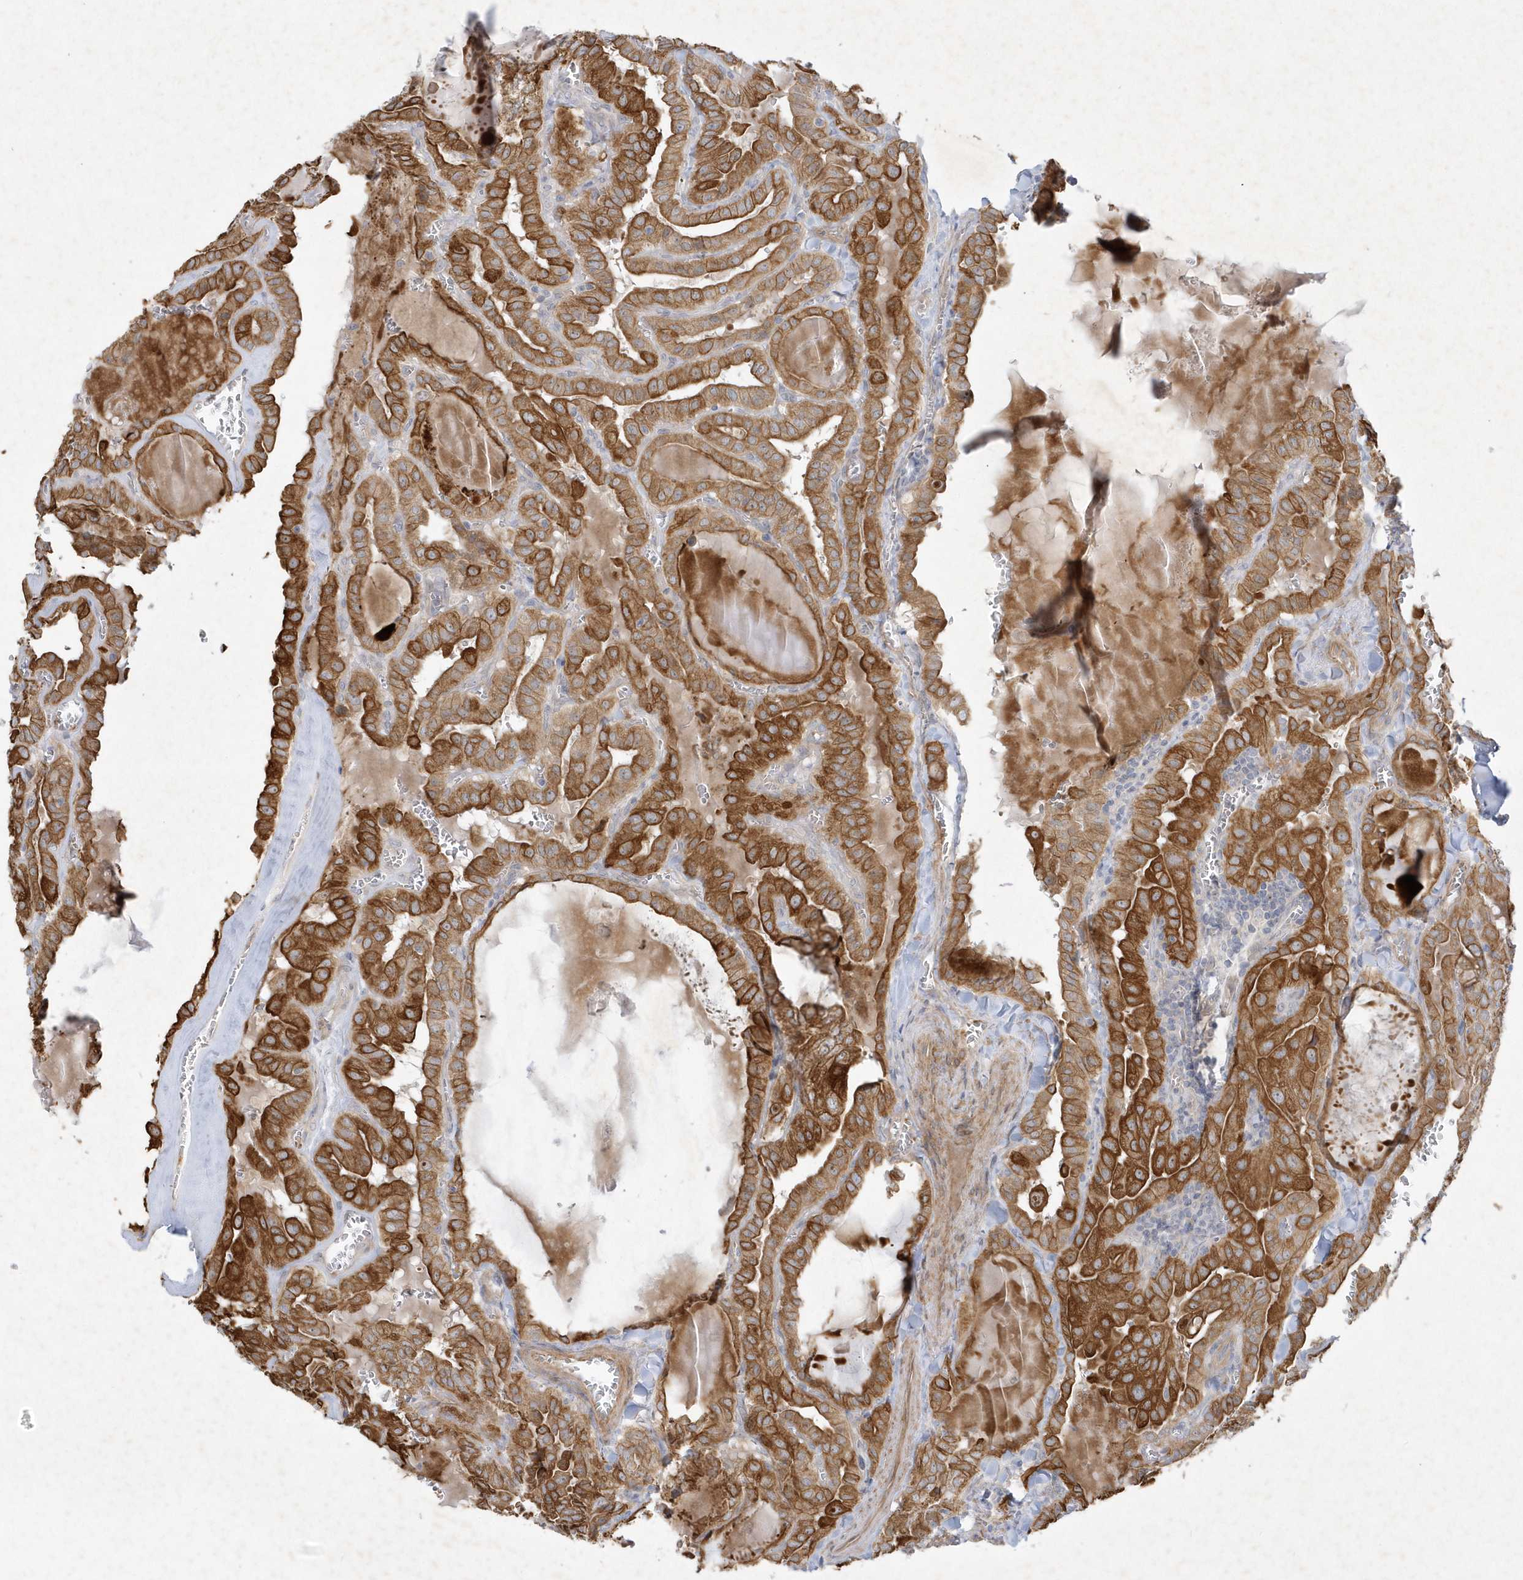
{"staining": {"intensity": "strong", "quantity": ">75%", "location": "cytoplasmic/membranous"}, "tissue": "thyroid cancer", "cell_type": "Tumor cells", "image_type": "cancer", "snomed": [{"axis": "morphology", "description": "Papillary adenocarcinoma, NOS"}, {"axis": "topography", "description": "Thyroid gland"}], "caption": "This is an image of IHC staining of thyroid cancer (papillary adenocarcinoma), which shows strong positivity in the cytoplasmic/membranous of tumor cells.", "gene": "LARS1", "patient": {"sex": "male", "age": 52}}